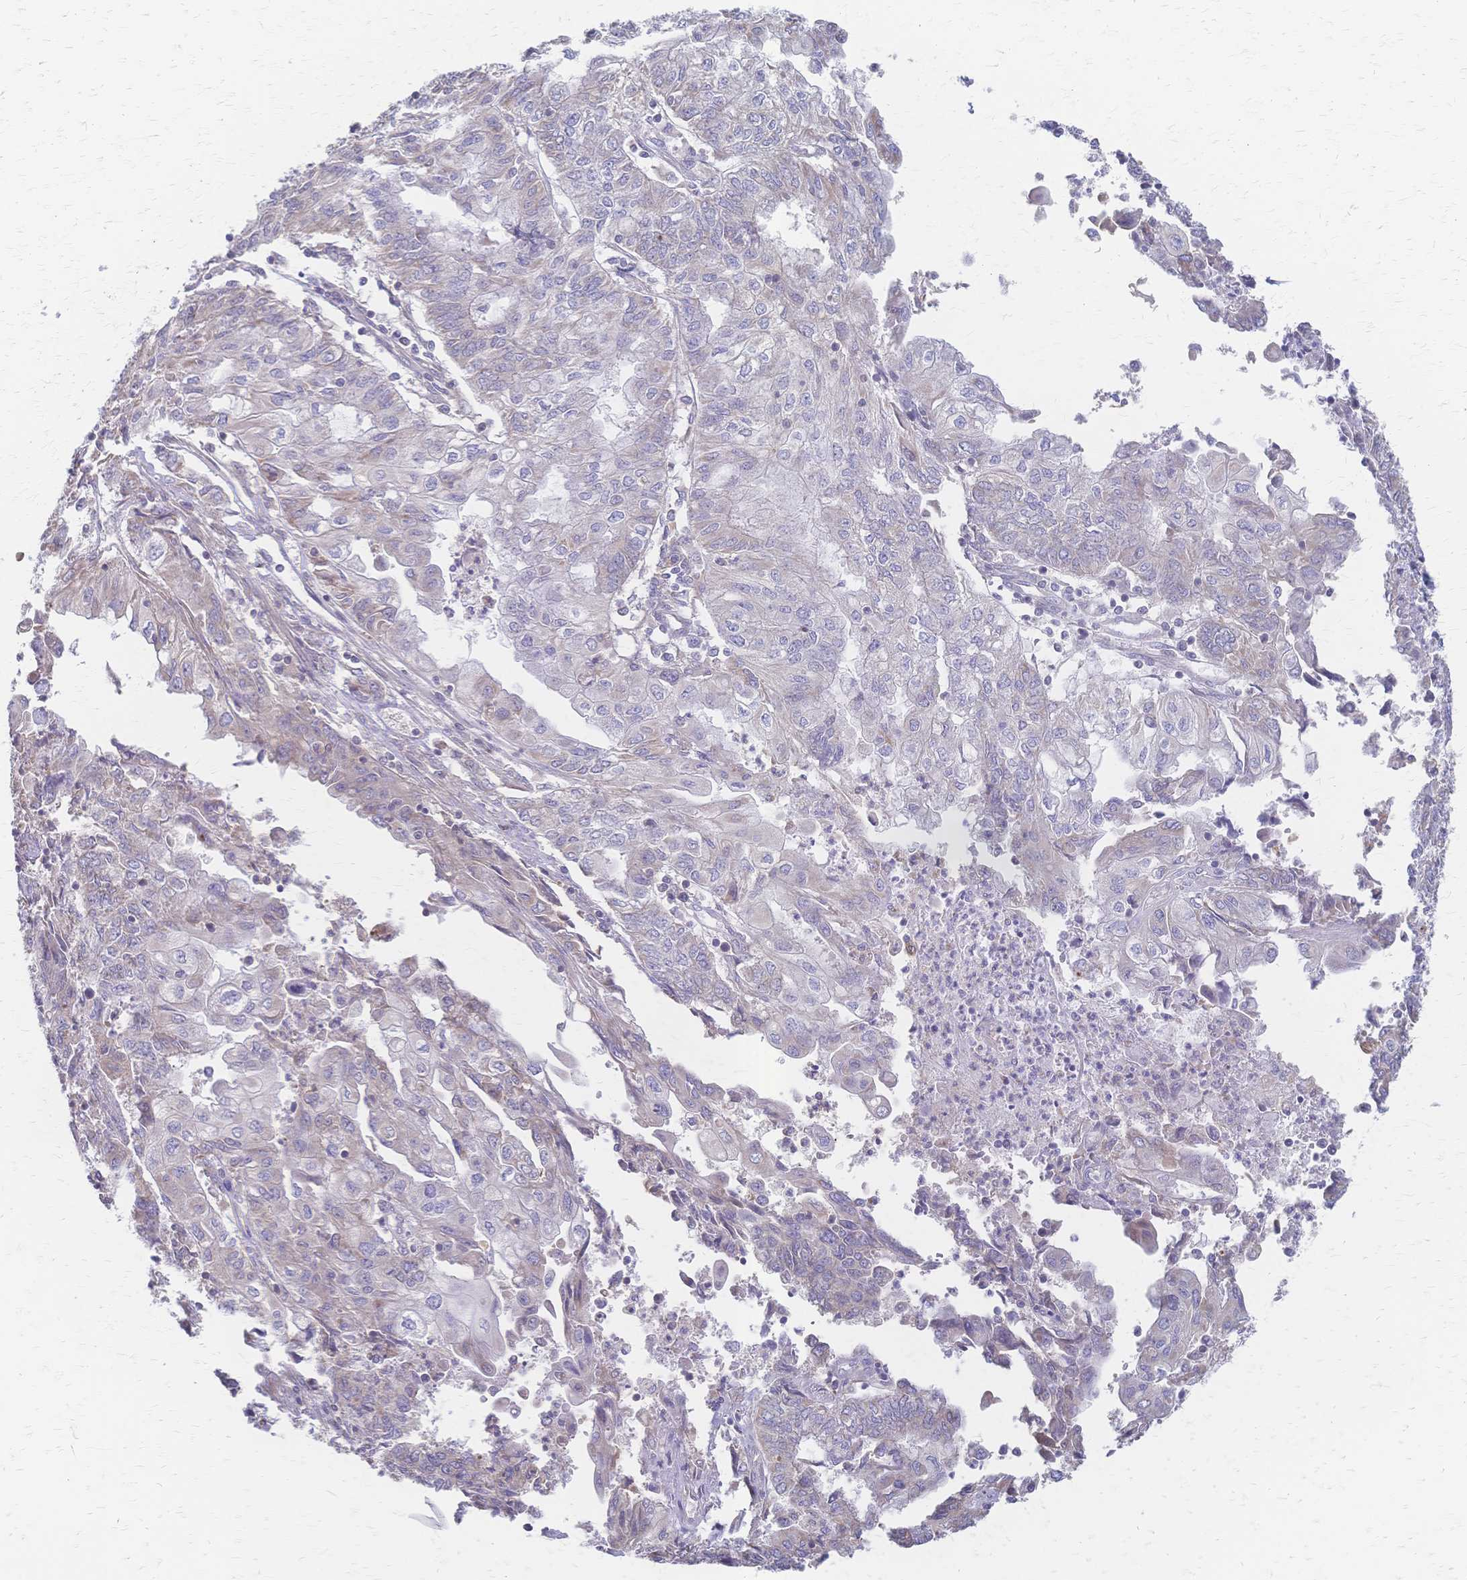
{"staining": {"intensity": "negative", "quantity": "none", "location": "none"}, "tissue": "endometrial cancer", "cell_type": "Tumor cells", "image_type": "cancer", "snomed": [{"axis": "morphology", "description": "Adenocarcinoma, NOS"}, {"axis": "topography", "description": "Endometrium"}], "caption": "A photomicrograph of endometrial cancer stained for a protein reveals no brown staining in tumor cells.", "gene": "CYB5A", "patient": {"sex": "female", "age": 54}}